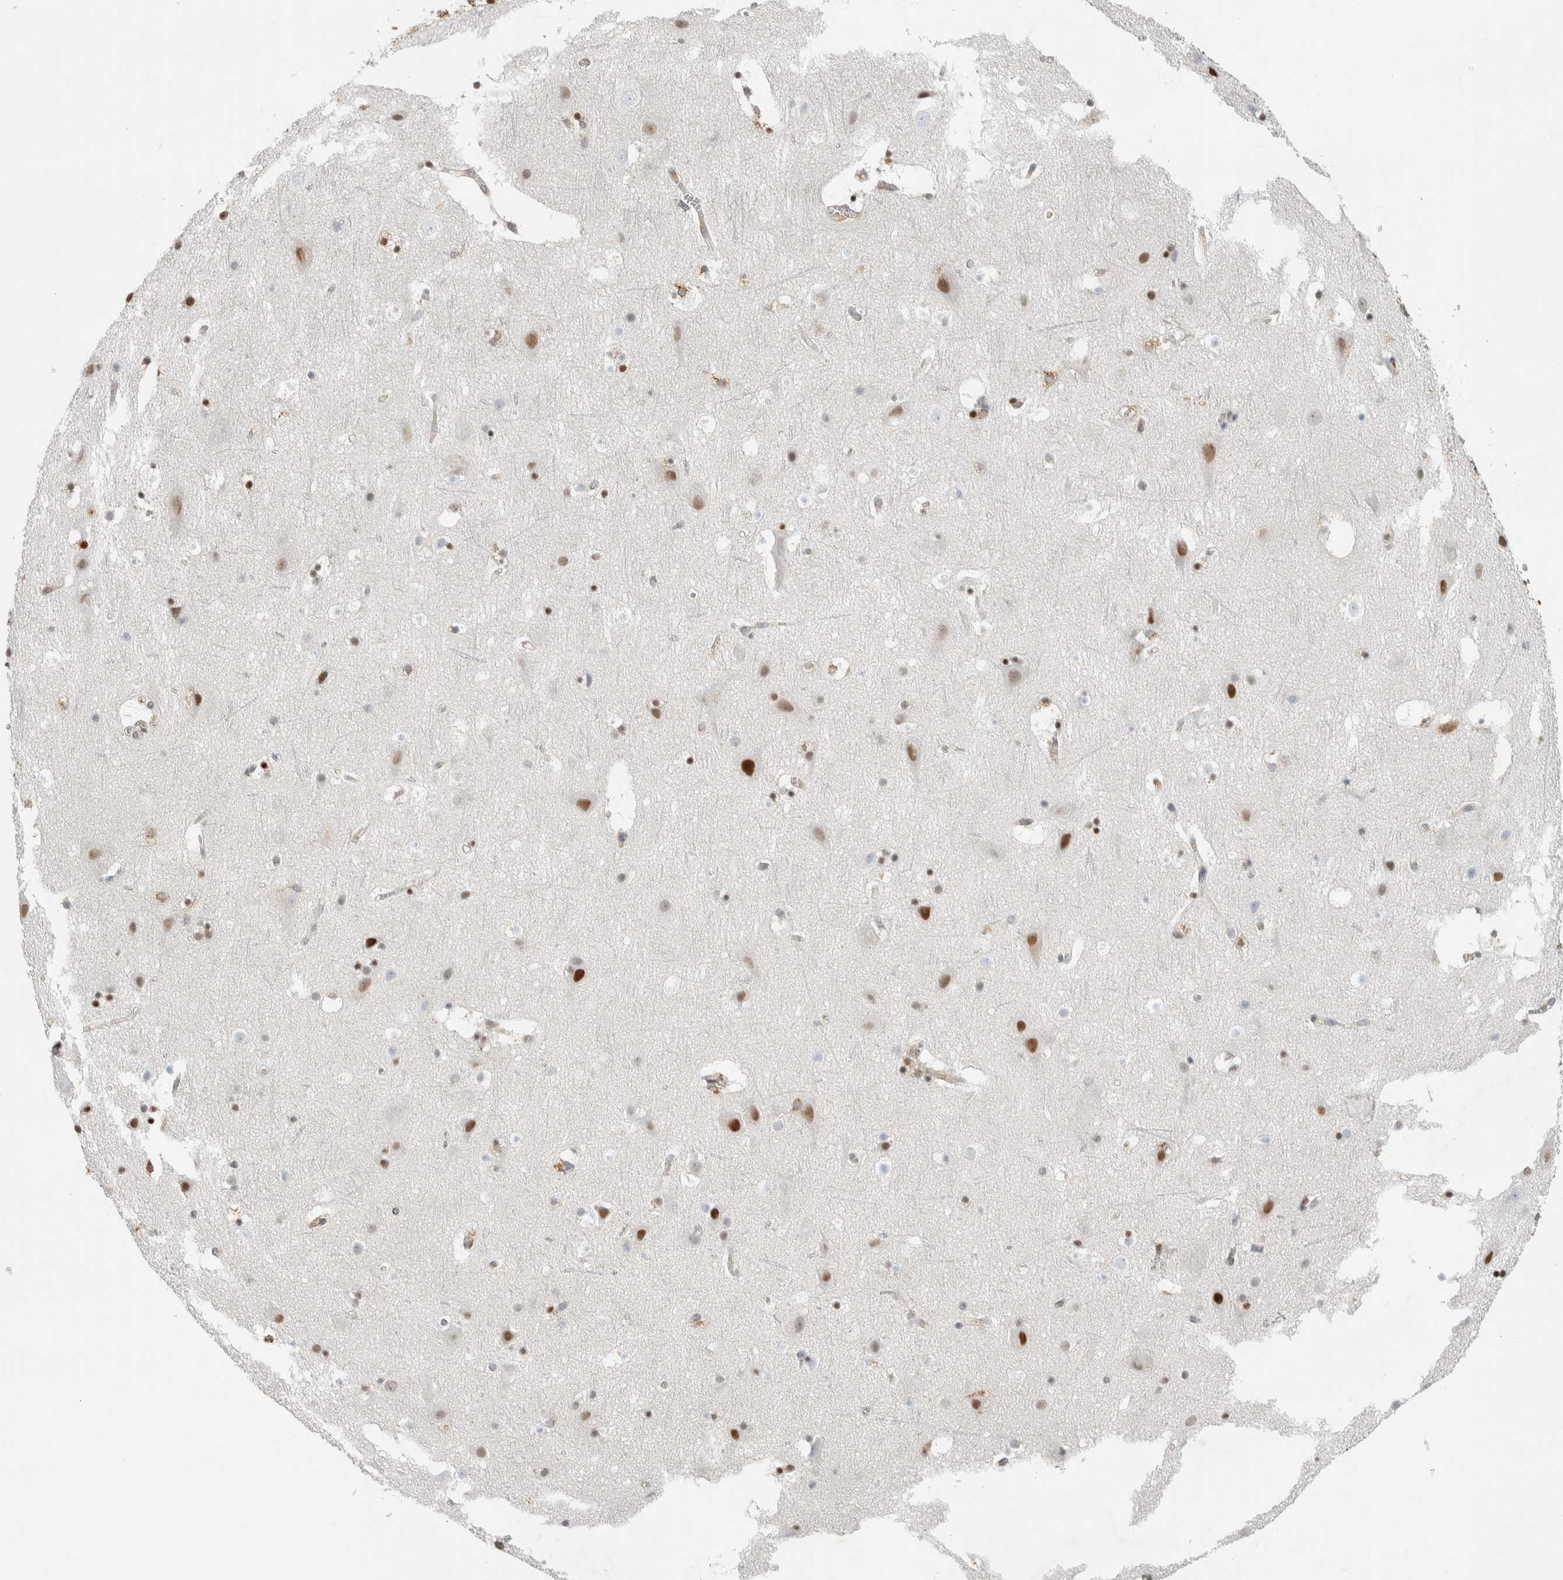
{"staining": {"intensity": "moderate", "quantity": "25%-75%", "location": "cytoplasmic/membranous"}, "tissue": "cerebral cortex", "cell_type": "Endothelial cells", "image_type": "normal", "snomed": [{"axis": "morphology", "description": "Normal tissue, NOS"}, {"axis": "topography", "description": "Cerebral cortex"}], "caption": "A brown stain shows moderate cytoplasmic/membranous expression of a protein in endothelial cells of benign cerebral cortex.", "gene": "LLGL2", "patient": {"sex": "male", "age": 45}}